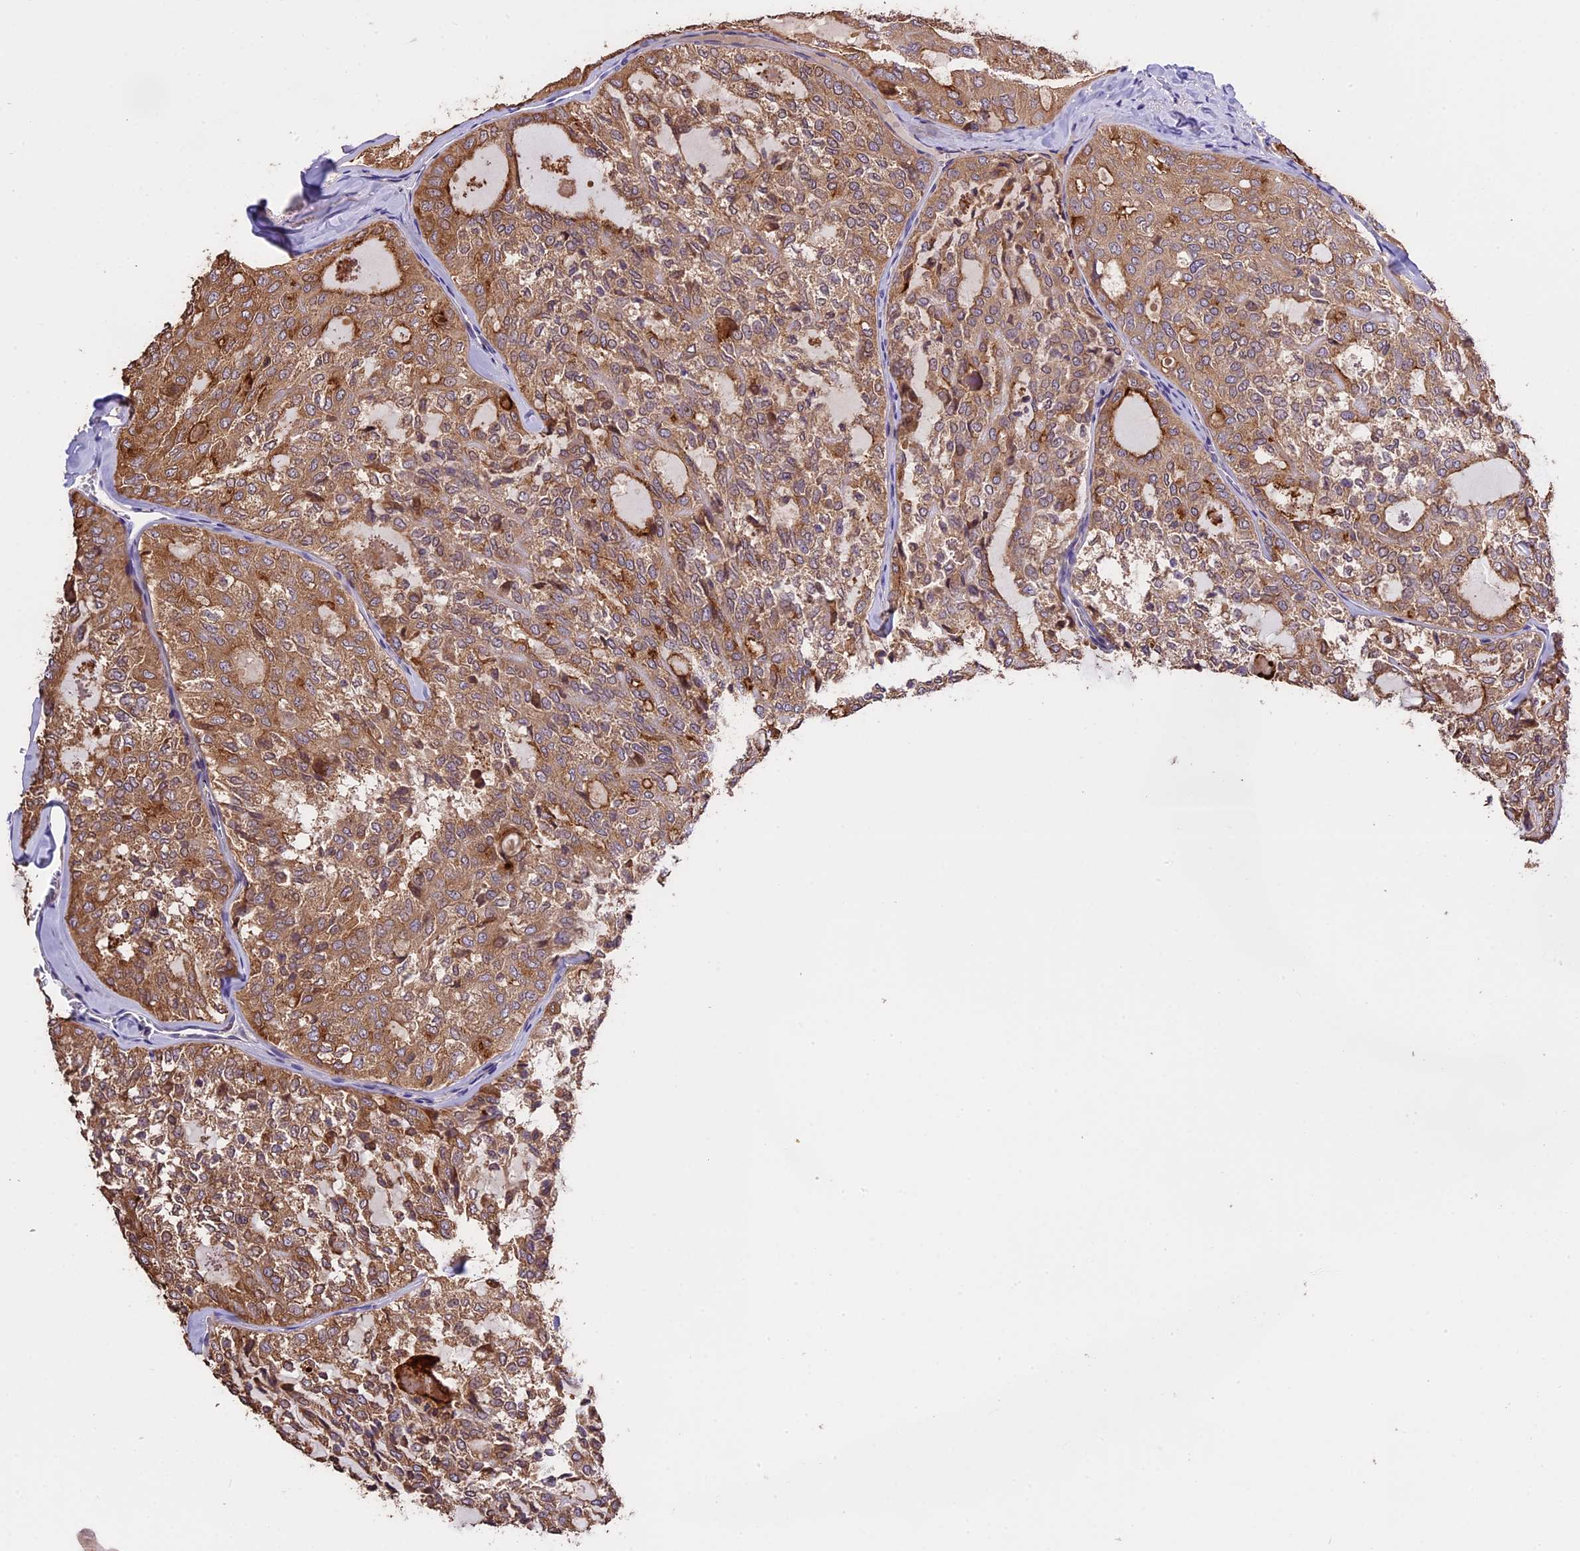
{"staining": {"intensity": "moderate", "quantity": ">75%", "location": "cytoplasmic/membranous"}, "tissue": "thyroid cancer", "cell_type": "Tumor cells", "image_type": "cancer", "snomed": [{"axis": "morphology", "description": "Follicular adenoma carcinoma, NOS"}, {"axis": "topography", "description": "Thyroid gland"}], "caption": "Tumor cells show medium levels of moderate cytoplasmic/membranous positivity in approximately >75% of cells in human follicular adenoma carcinoma (thyroid).", "gene": "ABCC10", "patient": {"sex": "male", "age": 75}}